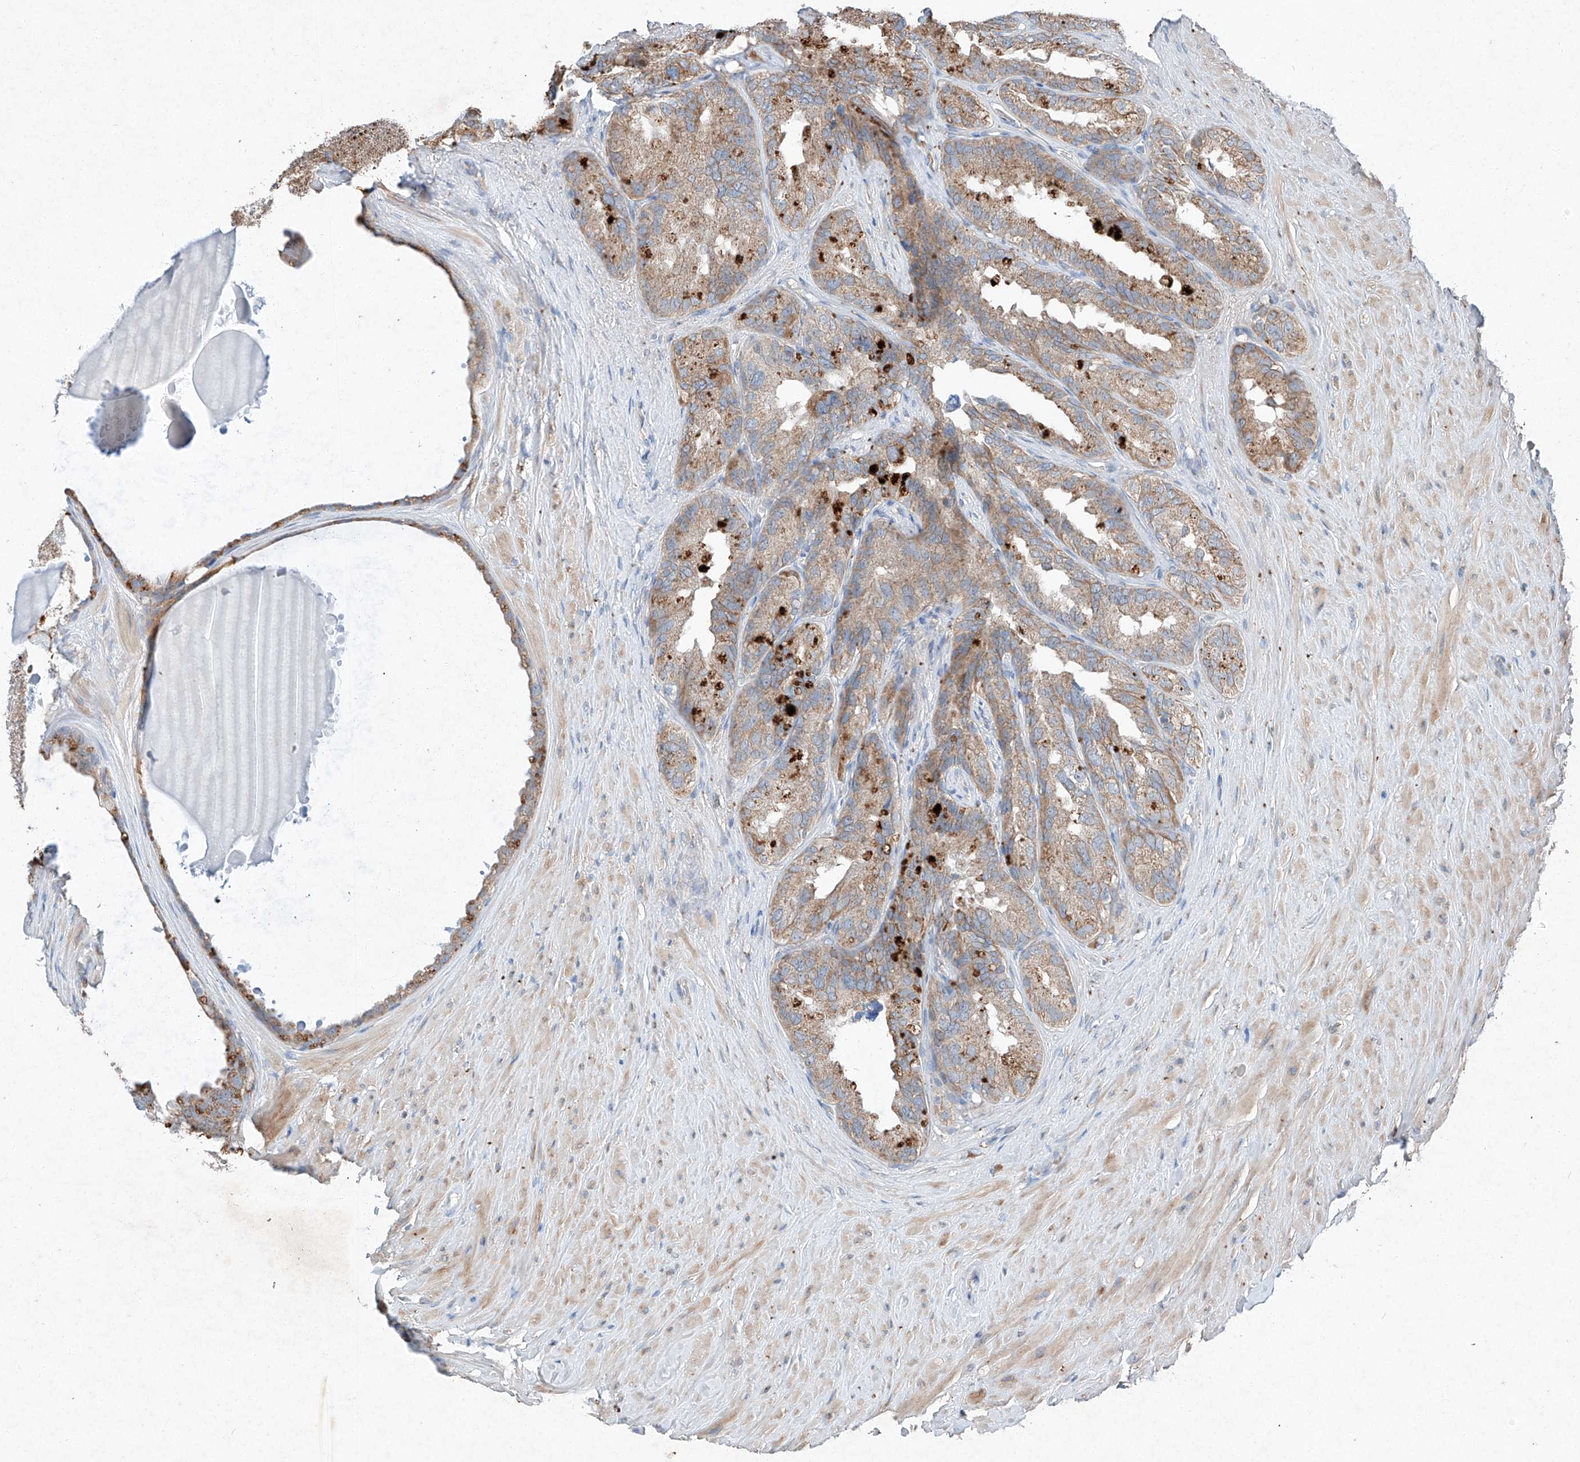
{"staining": {"intensity": "weak", "quantity": ">75%", "location": "cytoplasmic/membranous"}, "tissue": "seminal vesicle", "cell_type": "Glandular cells", "image_type": "normal", "snomed": [{"axis": "morphology", "description": "Normal tissue, NOS"}, {"axis": "topography", "description": "Seminal veicle"}], "caption": "A brown stain highlights weak cytoplasmic/membranous expression of a protein in glandular cells of benign human seminal vesicle. Nuclei are stained in blue.", "gene": "RUSC1", "patient": {"sex": "male", "age": 80}}